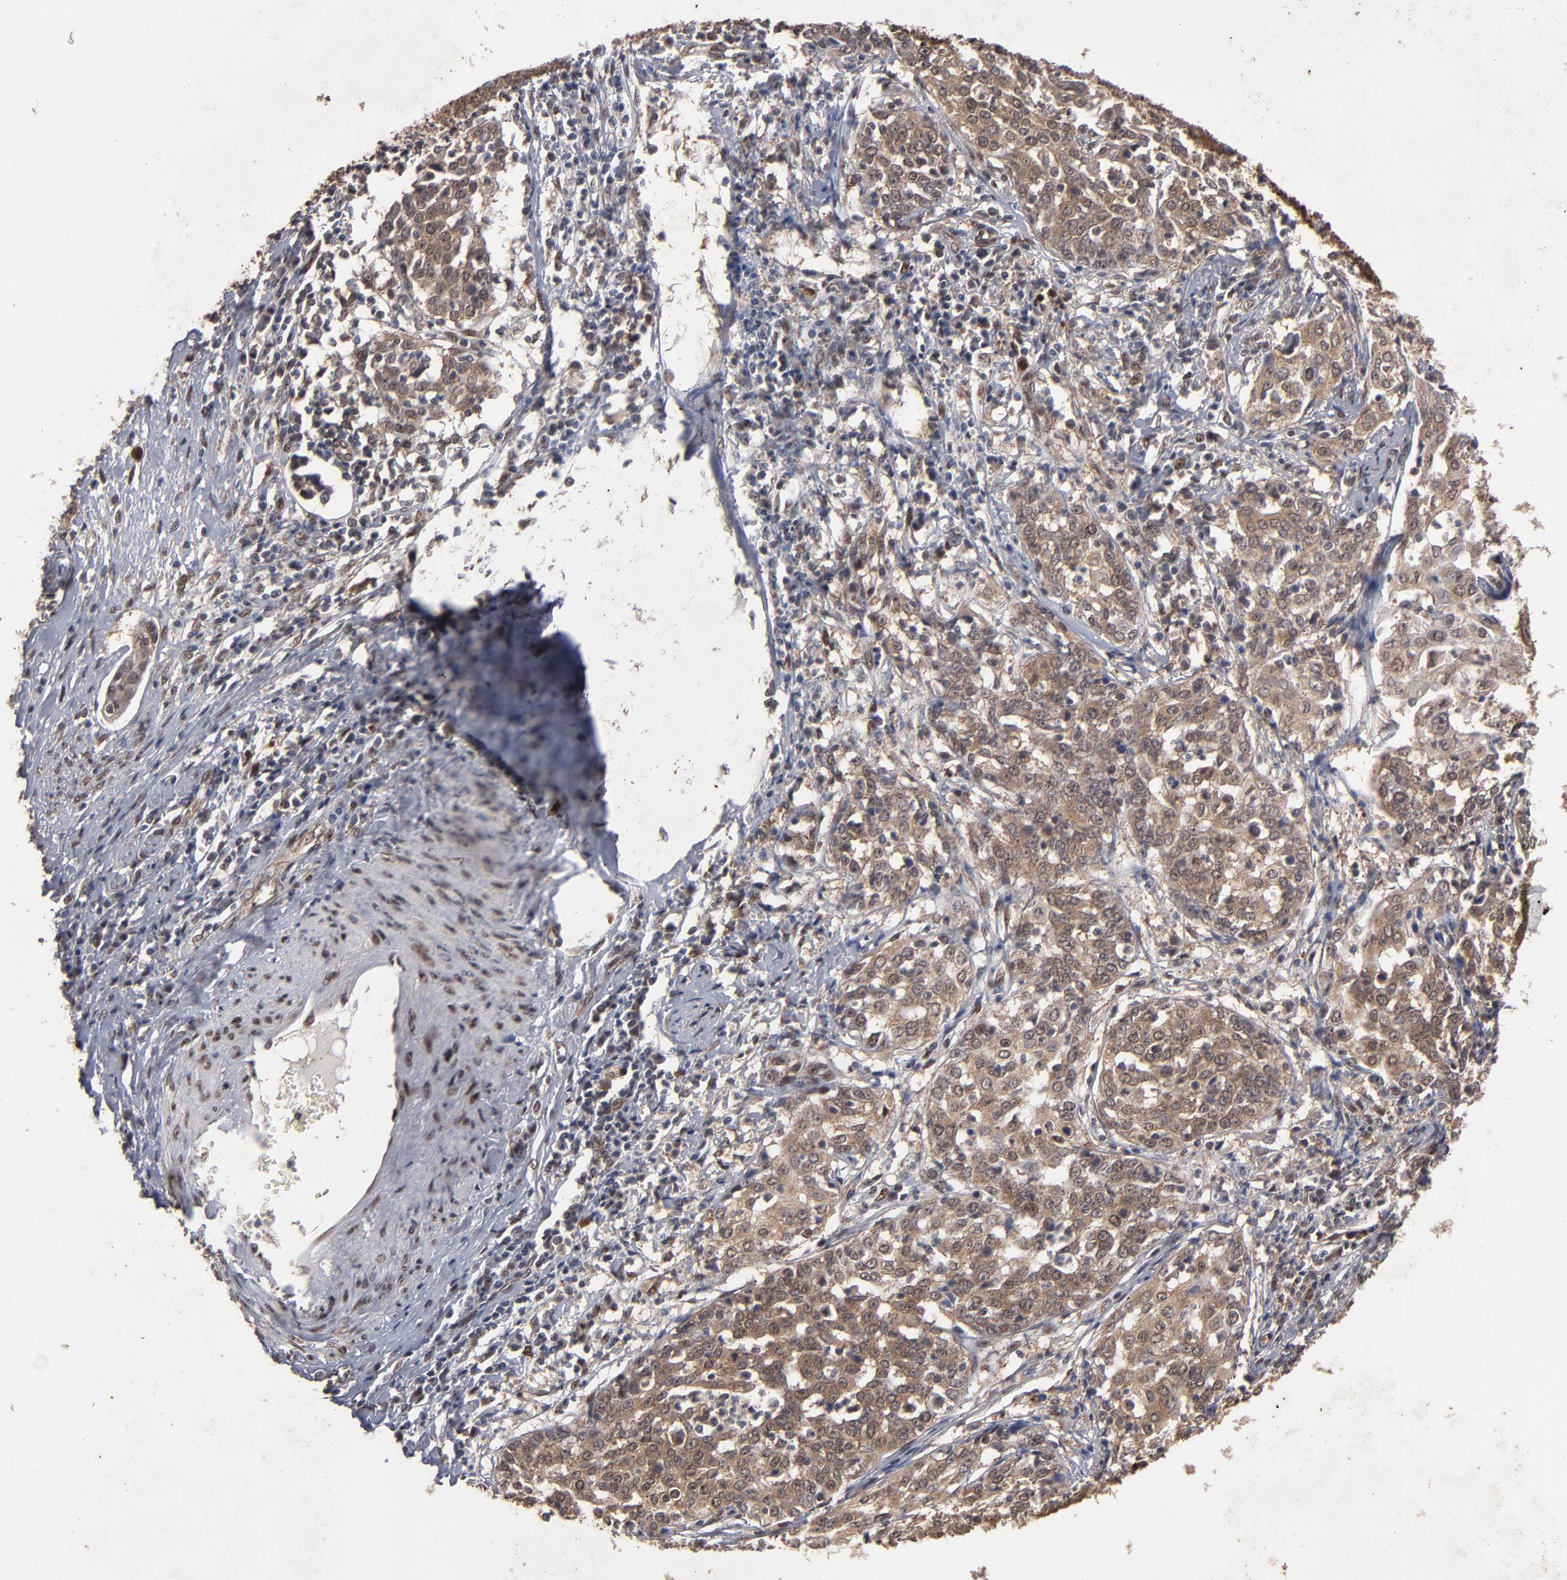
{"staining": {"intensity": "moderate", "quantity": ">75%", "location": "cytoplasmic/membranous,nuclear"}, "tissue": "cervical cancer", "cell_type": "Tumor cells", "image_type": "cancer", "snomed": [{"axis": "morphology", "description": "Squamous cell carcinoma, NOS"}, {"axis": "topography", "description": "Cervix"}], "caption": "Brown immunohistochemical staining in cervical squamous cell carcinoma demonstrates moderate cytoplasmic/membranous and nuclear positivity in approximately >75% of tumor cells.", "gene": "HUWE1", "patient": {"sex": "female", "age": 39}}